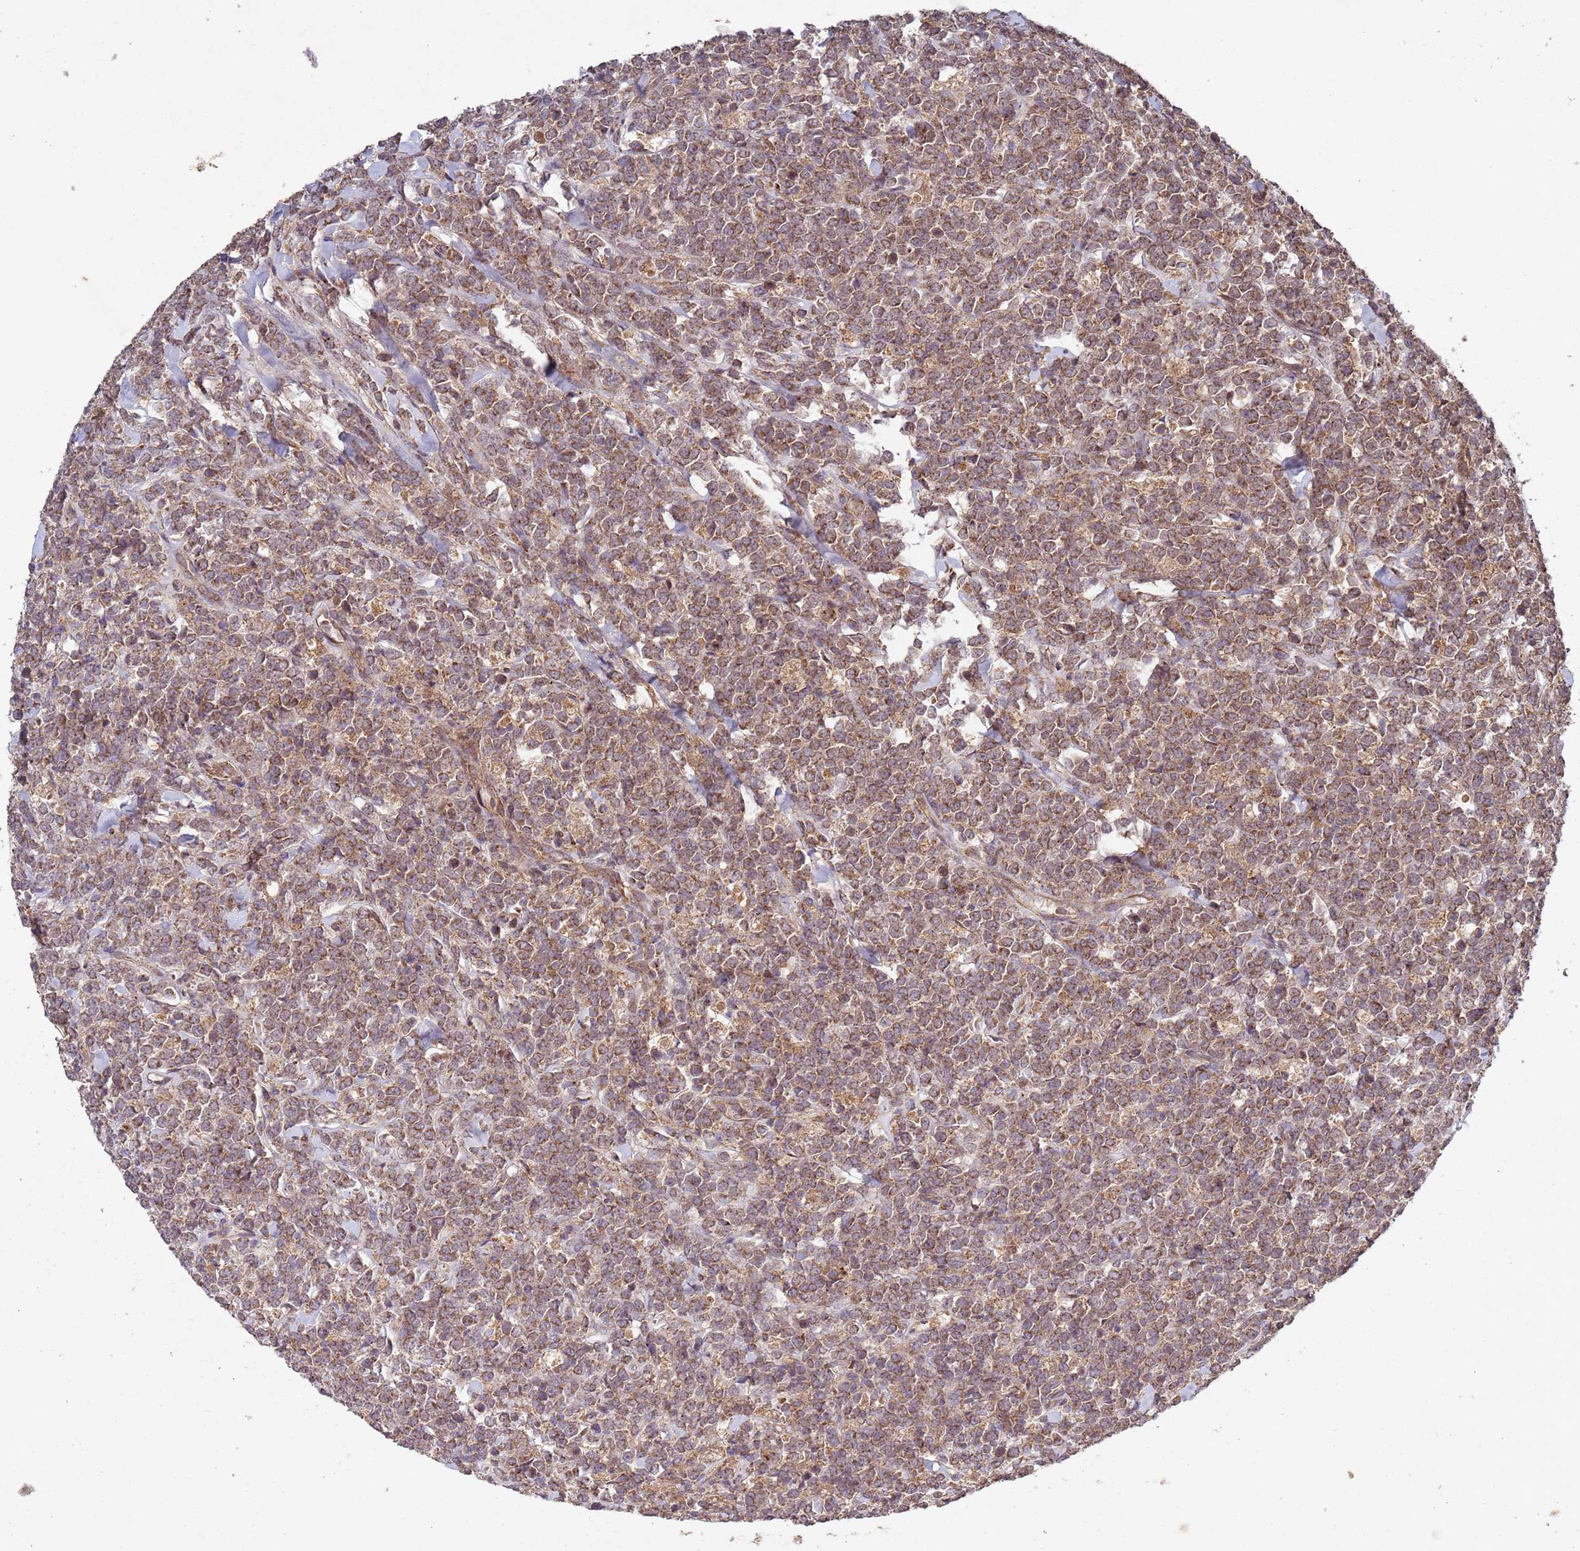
{"staining": {"intensity": "moderate", "quantity": ">75%", "location": "cytoplasmic/membranous"}, "tissue": "lymphoma", "cell_type": "Tumor cells", "image_type": "cancer", "snomed": [{"axis": "morphology", "description": "Malignant lymphoma, non-Hodgkin's type, High grade"}, {"axis": "topography", "description": "Small intestine"}], "caption": "Immunohistochemical staining of lymphoma demonstrates medium levels of moderate cytoplasmic/membranous protein positivity in approximately >75% of tumor cells. The protein is stained brown, and the nuclei are stained in blue (DAB (3,3'-diaminobenzidine) IHC with brightfield microscopy, high magnification).", "gene": "FASTKD1", "patient": {"sex": "male", "age": 8}}